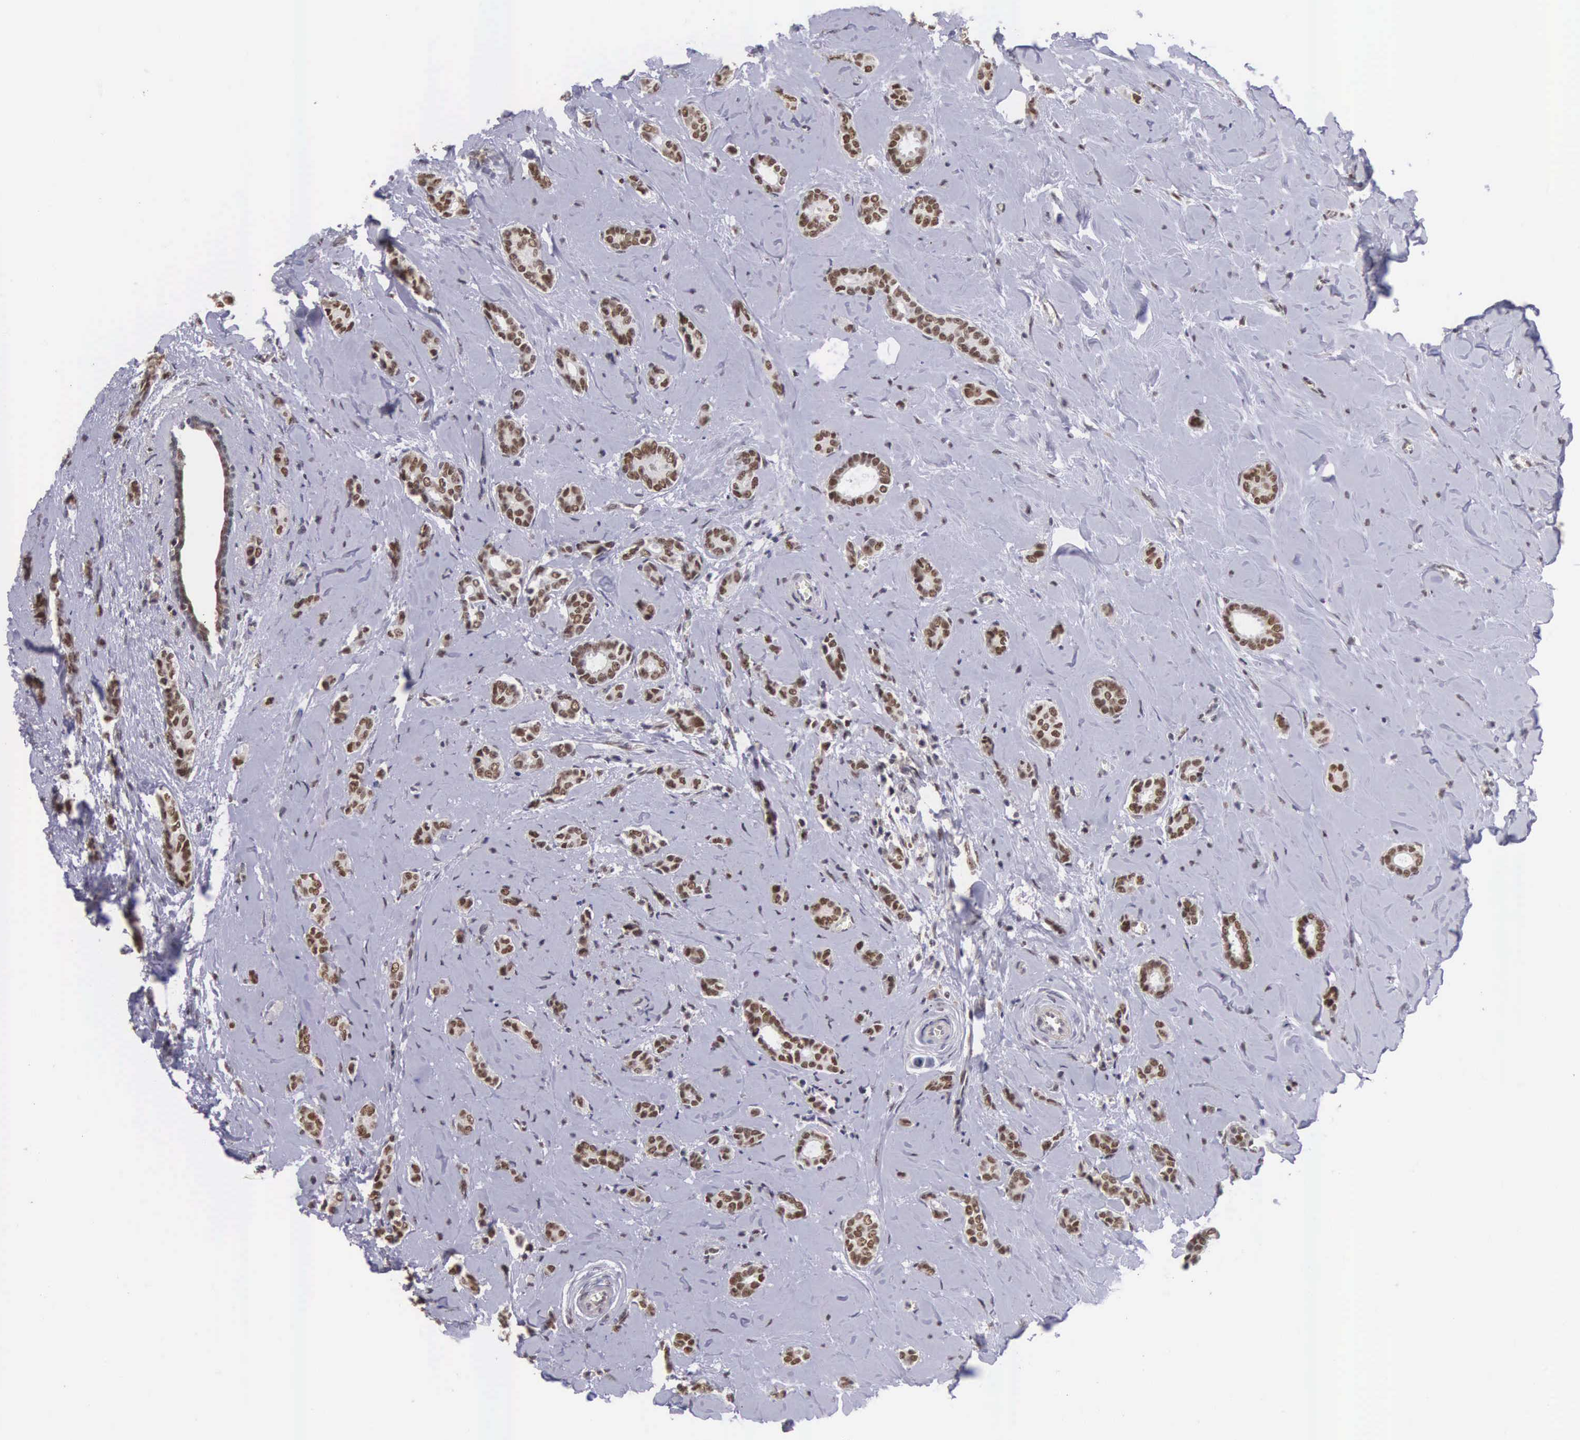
{"staining": {"intensity": "moderate", "quantity": ">75%", "location": "nuclear"}, "tissue": "breast cancer", "cell_type": "Tumor cells", "image_type": "cancer", "snomed": [{"axis": "morphology", "description": "Duct carcinoma"}, {"axis": "topography", "description": "Breast"}], "caption": "Protein analysis of breast invasive ductal carcinoma tissue demonstrates moderate nuclear positivity in about >75% of tumor cells.", "gene": "ZNF275", "patient": {"sex": "female", "age": 50}}